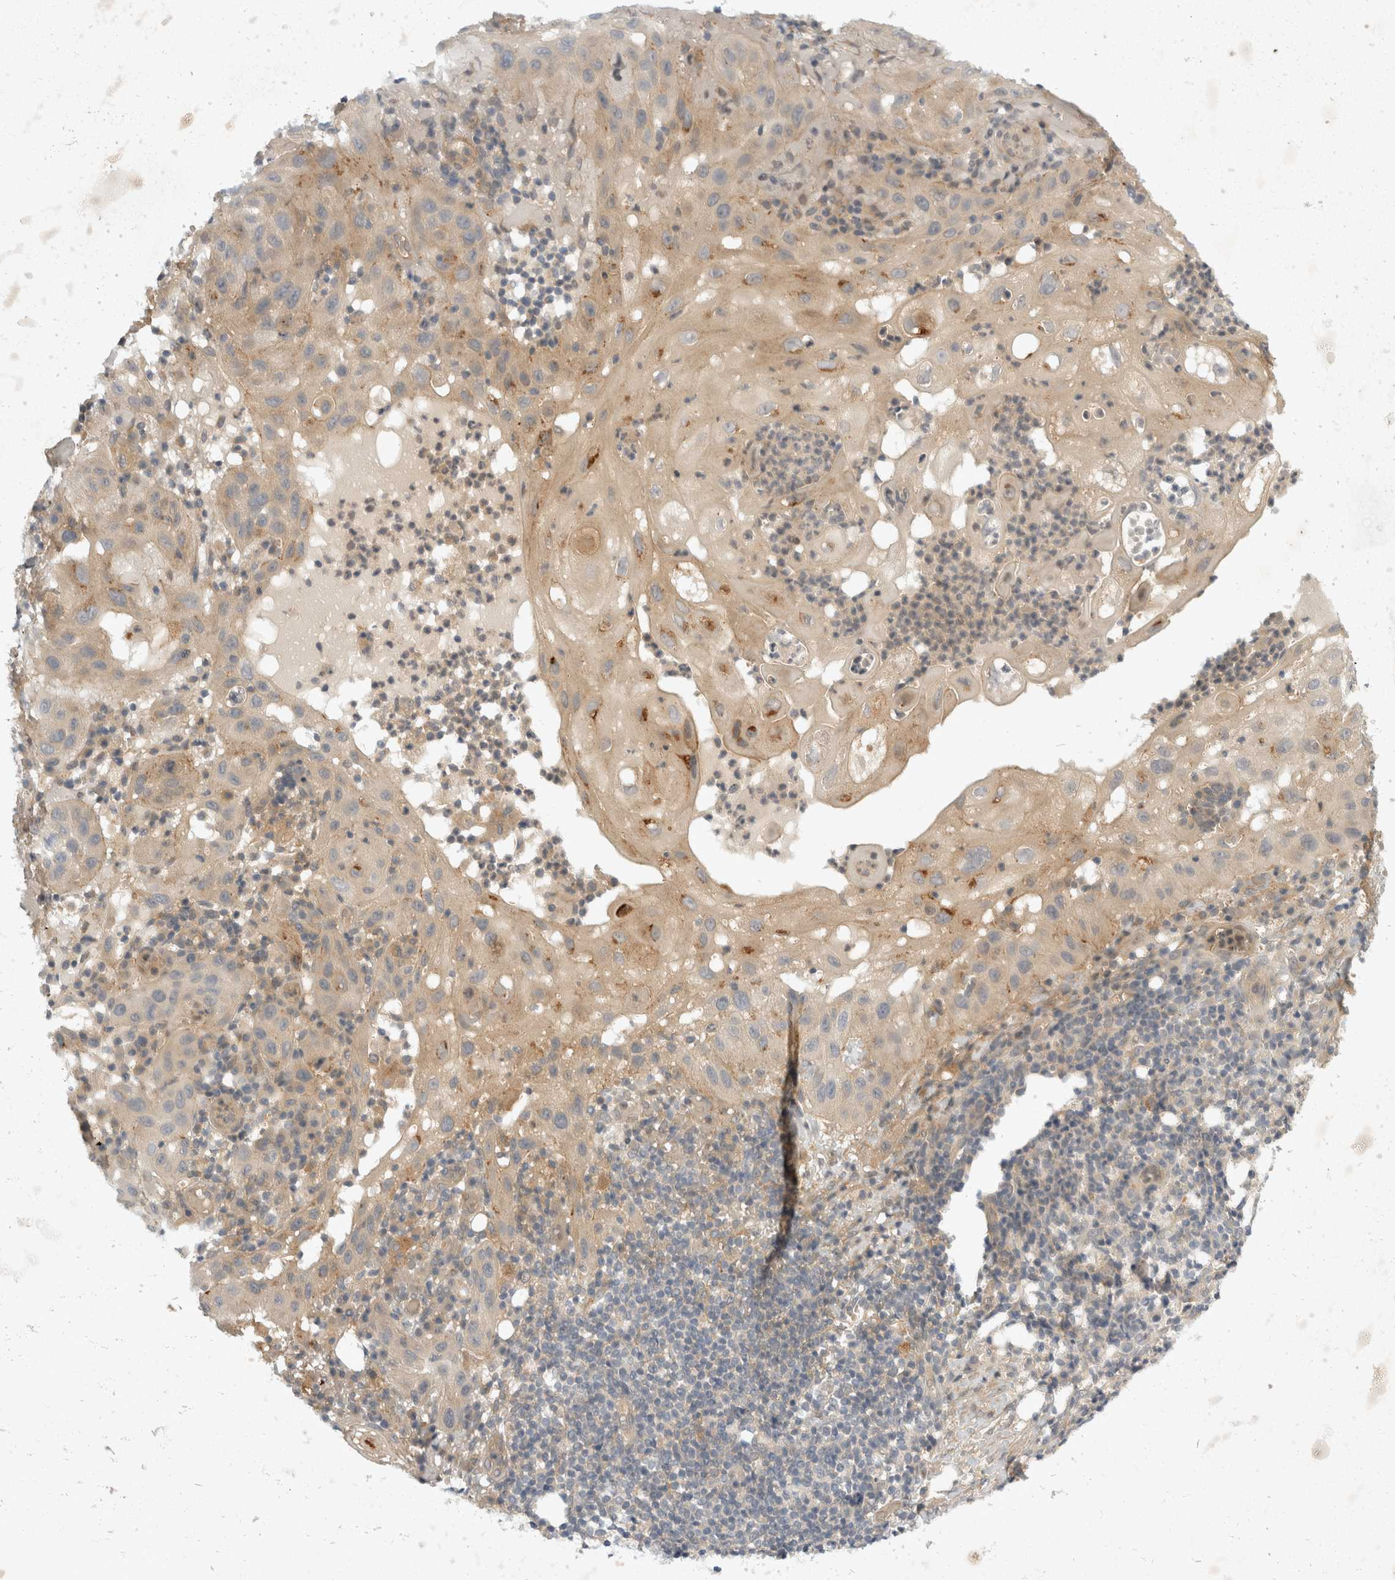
{"staining": {"intensity": "moderate", "quantity": "25%-75%", "location": "cytoplasmic/membranous"}, "tissue": "skin cancer", "cell_type": "Tumor cells", "image_type": "cancer", "snomed": [{"axis": "morphology", "description": "Normal tissue, NOS"}, {"axis": "morphology", "description": "Squamous cell carcinoma, NOS"}, {"axis": "topography", "description": "Skin"}], "caption": "Immunohistochemical staining of squamous cell carcinoma (skin) reveals medium levels of moderate cytoplasmic/membranous protein positivity in approximately 25%-75% of tumor cells. The protein of interest is shown in brown color, while the nuclei are stained blue.", "gene": "TOM1L2", "patient": {"sex": "female", "age": 96}}